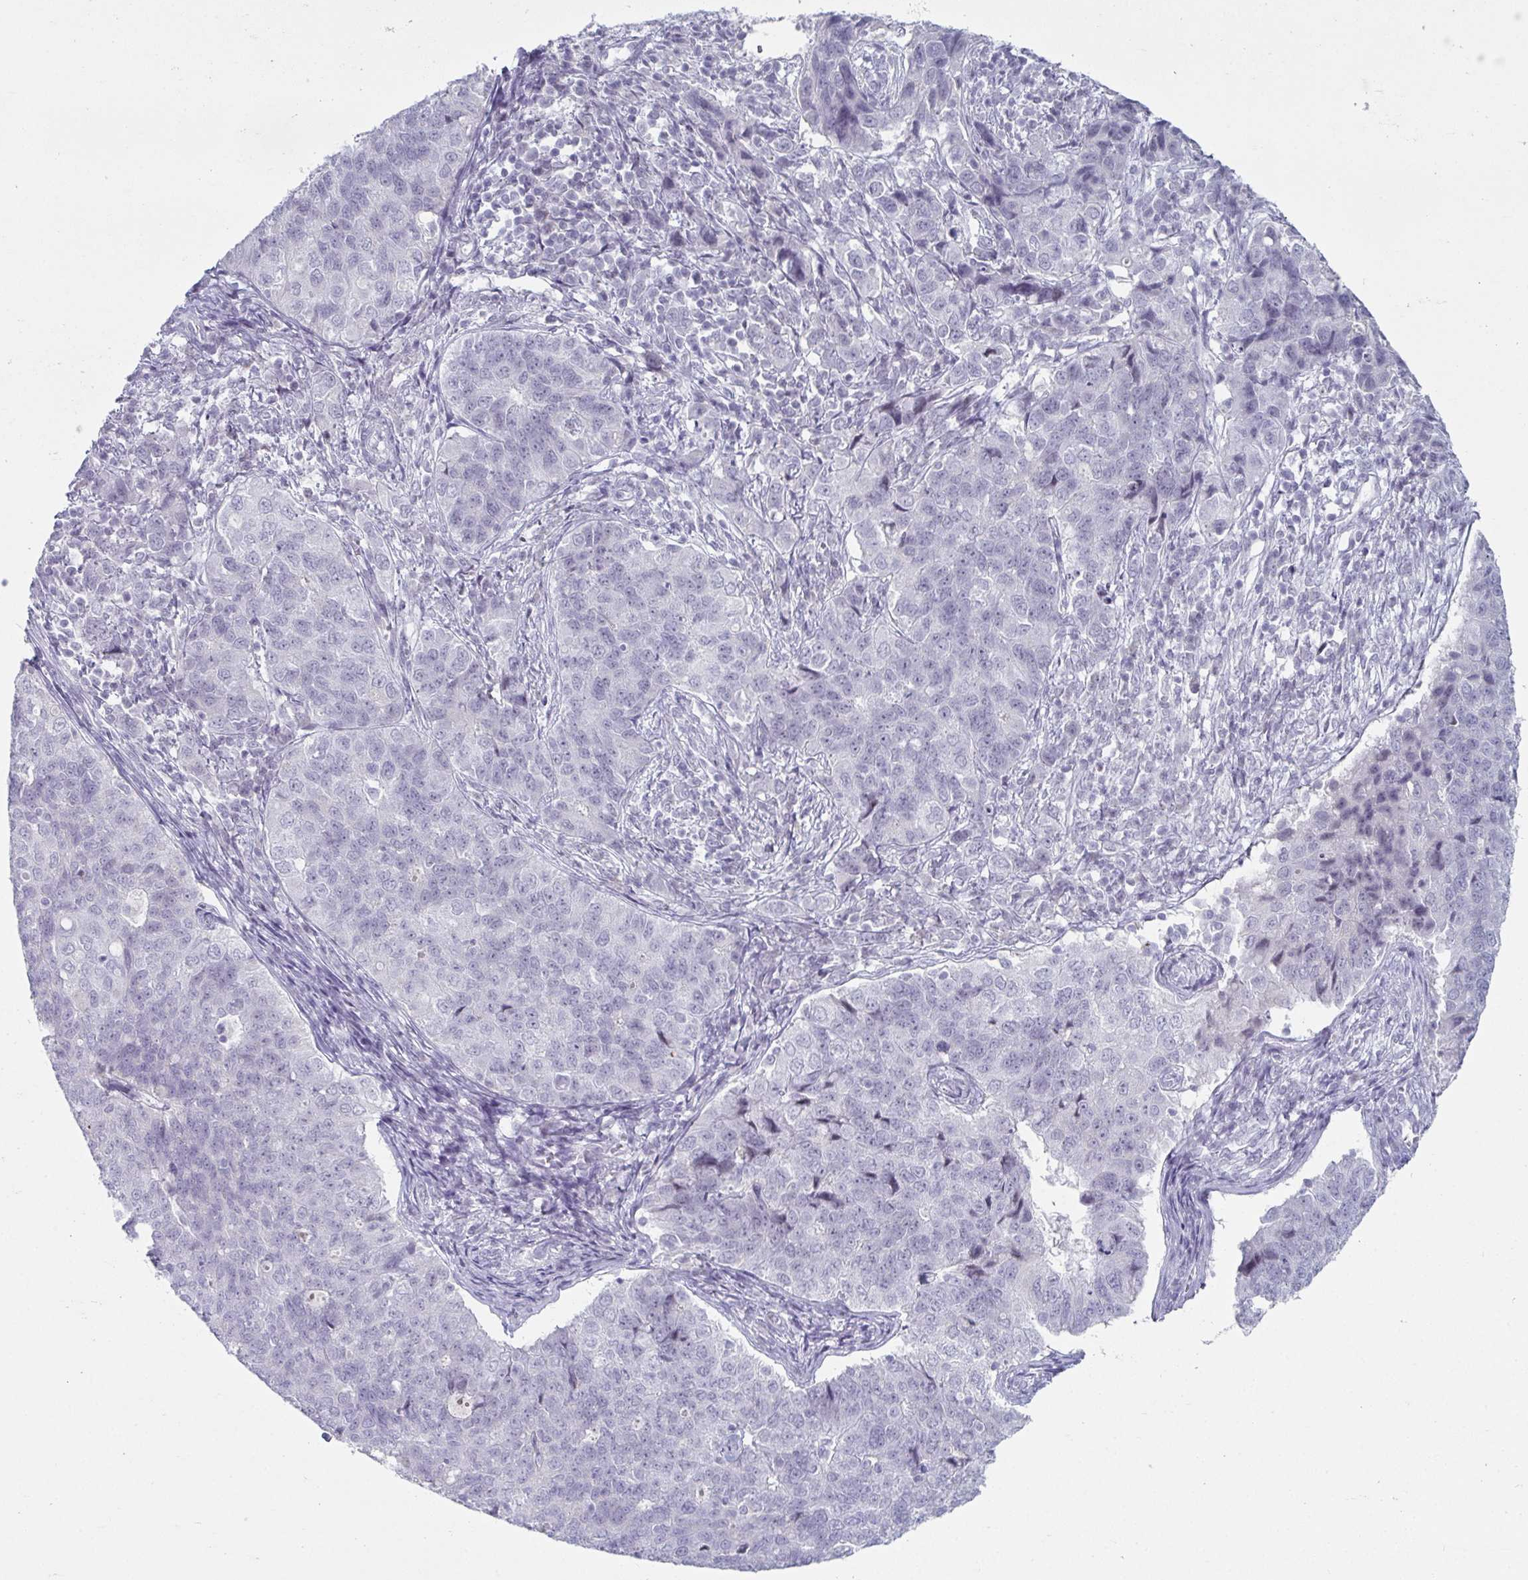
{"staining": {"intensity": "negative", "quantity": "none", "location": "none"}, "tissue": "endometrial cancer", "cell_type": "Tumor cells", "image_type": "cancer", "snomed": [{"axis": "morphology", "description": "Adenocarcinoma, NOS"}, {"axis": "topography", "description": "Endometrium"}], "caption": "A photomicrograph of endometrial cancer (adenocarcinoma) stained for a protein shows no brown staining in tumor cells.", "gene": "VSIG10L", "patient": {"sex": "female", "age": 43}}